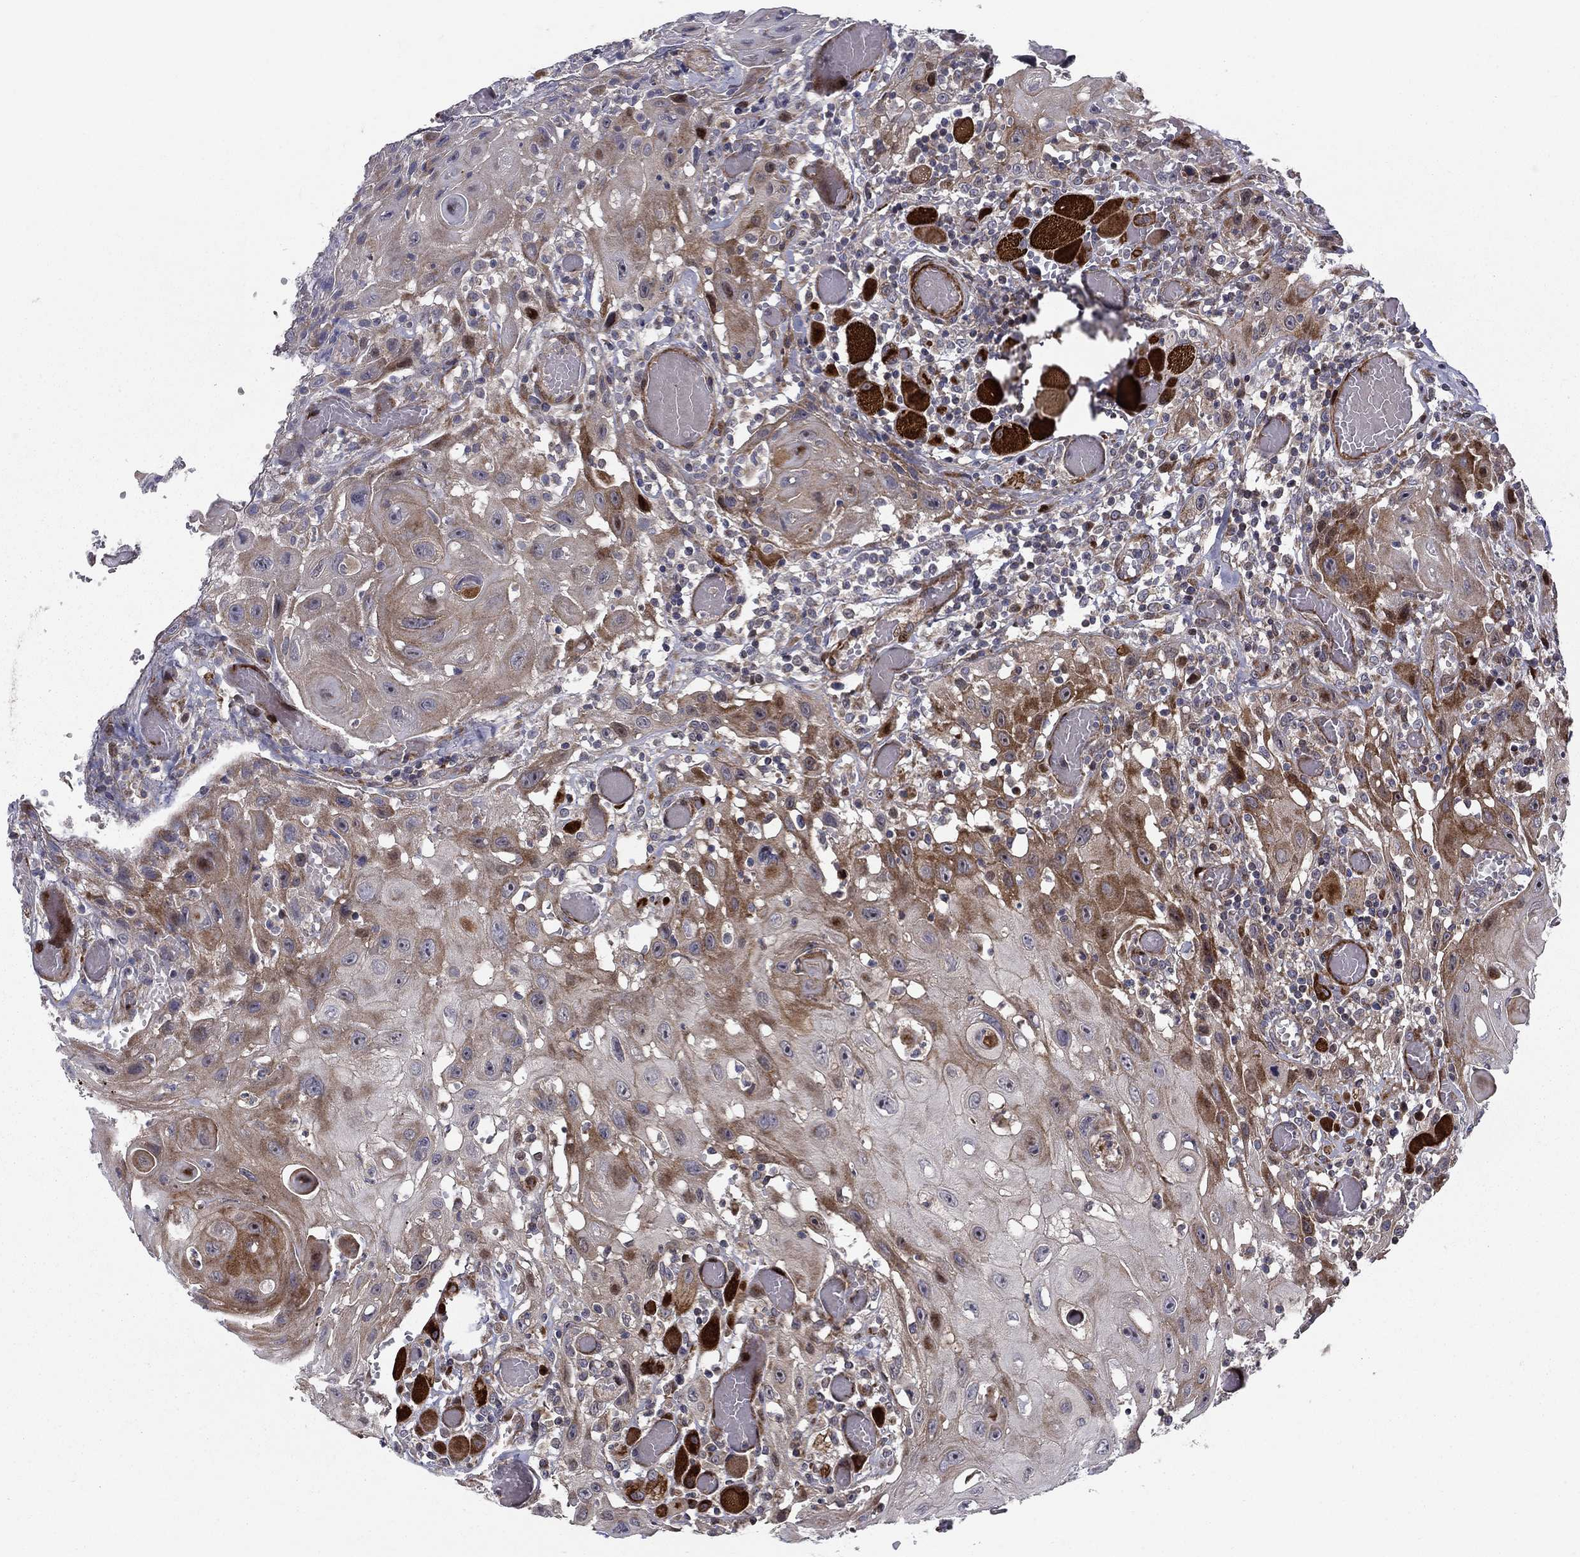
{"staining": {"intensity": "moderate", "quantity": "25%-75%", "location": "cytoplasmic/membranous"}, "tissue": "head and neck cancer", "cell_type": "Tumor cells", "image_type": "cancer", "snomed": [{"axis": "morphology", "description": "Normal tissue, NOS"}, {"axis": "morphology", "description": "Squamous cell carcinoma, NOS"}, {"axis": "topography", "description": "Oral tissue"}, {"axis": "topography", "description": "Head-Neck"}], "caption": "A medium amount of moderate cytoplasmic/membranous expression is present in approximately 25%-75% of tumor cells in head and neck squamous cell carcinoma tissue.", "gene": "MIOS", "patient": {"sex": "male", "age": 71}}